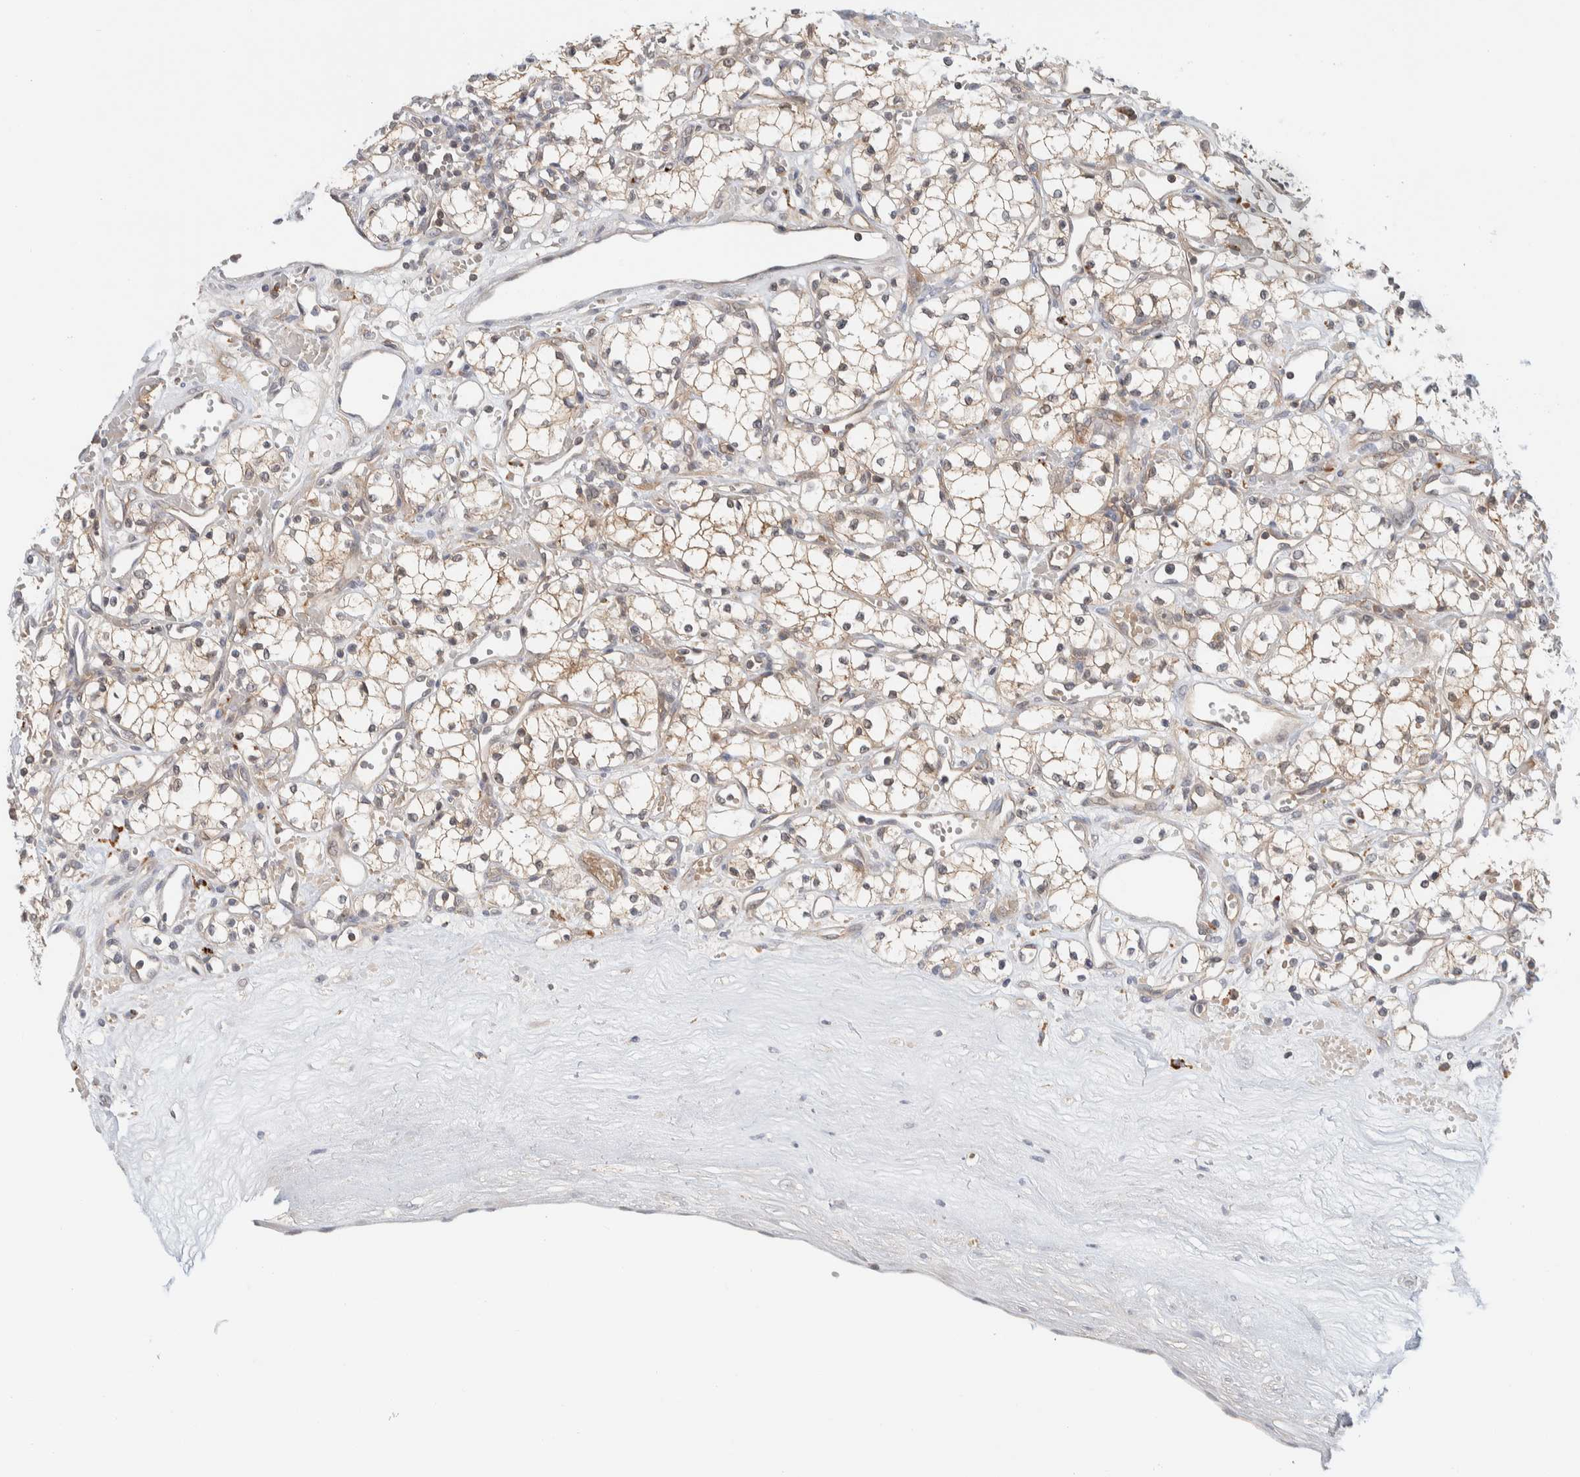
{"staining": {"intensity": "weak", "quantity": ">75%", "location": "cytoplasmic/membranous"}, "tissue": "renal cancer", "cell_type": "Tumor cells", "image_type": "cancer", "snomed": [{"axis": "morphology", "description": "Adenocarcinoma, NOS"}, {"axis": "topography", "description": "Kidney"}], "caption": "A high-resolution micrograph shows immunohistochemistry staining of adenocarcinoma (renal), which shows weak cytoplasmic/membranous expression in approximately >75% of tumor cells.", "gene": "GCLM", "patient": {"sex": "male", "age": 59}}